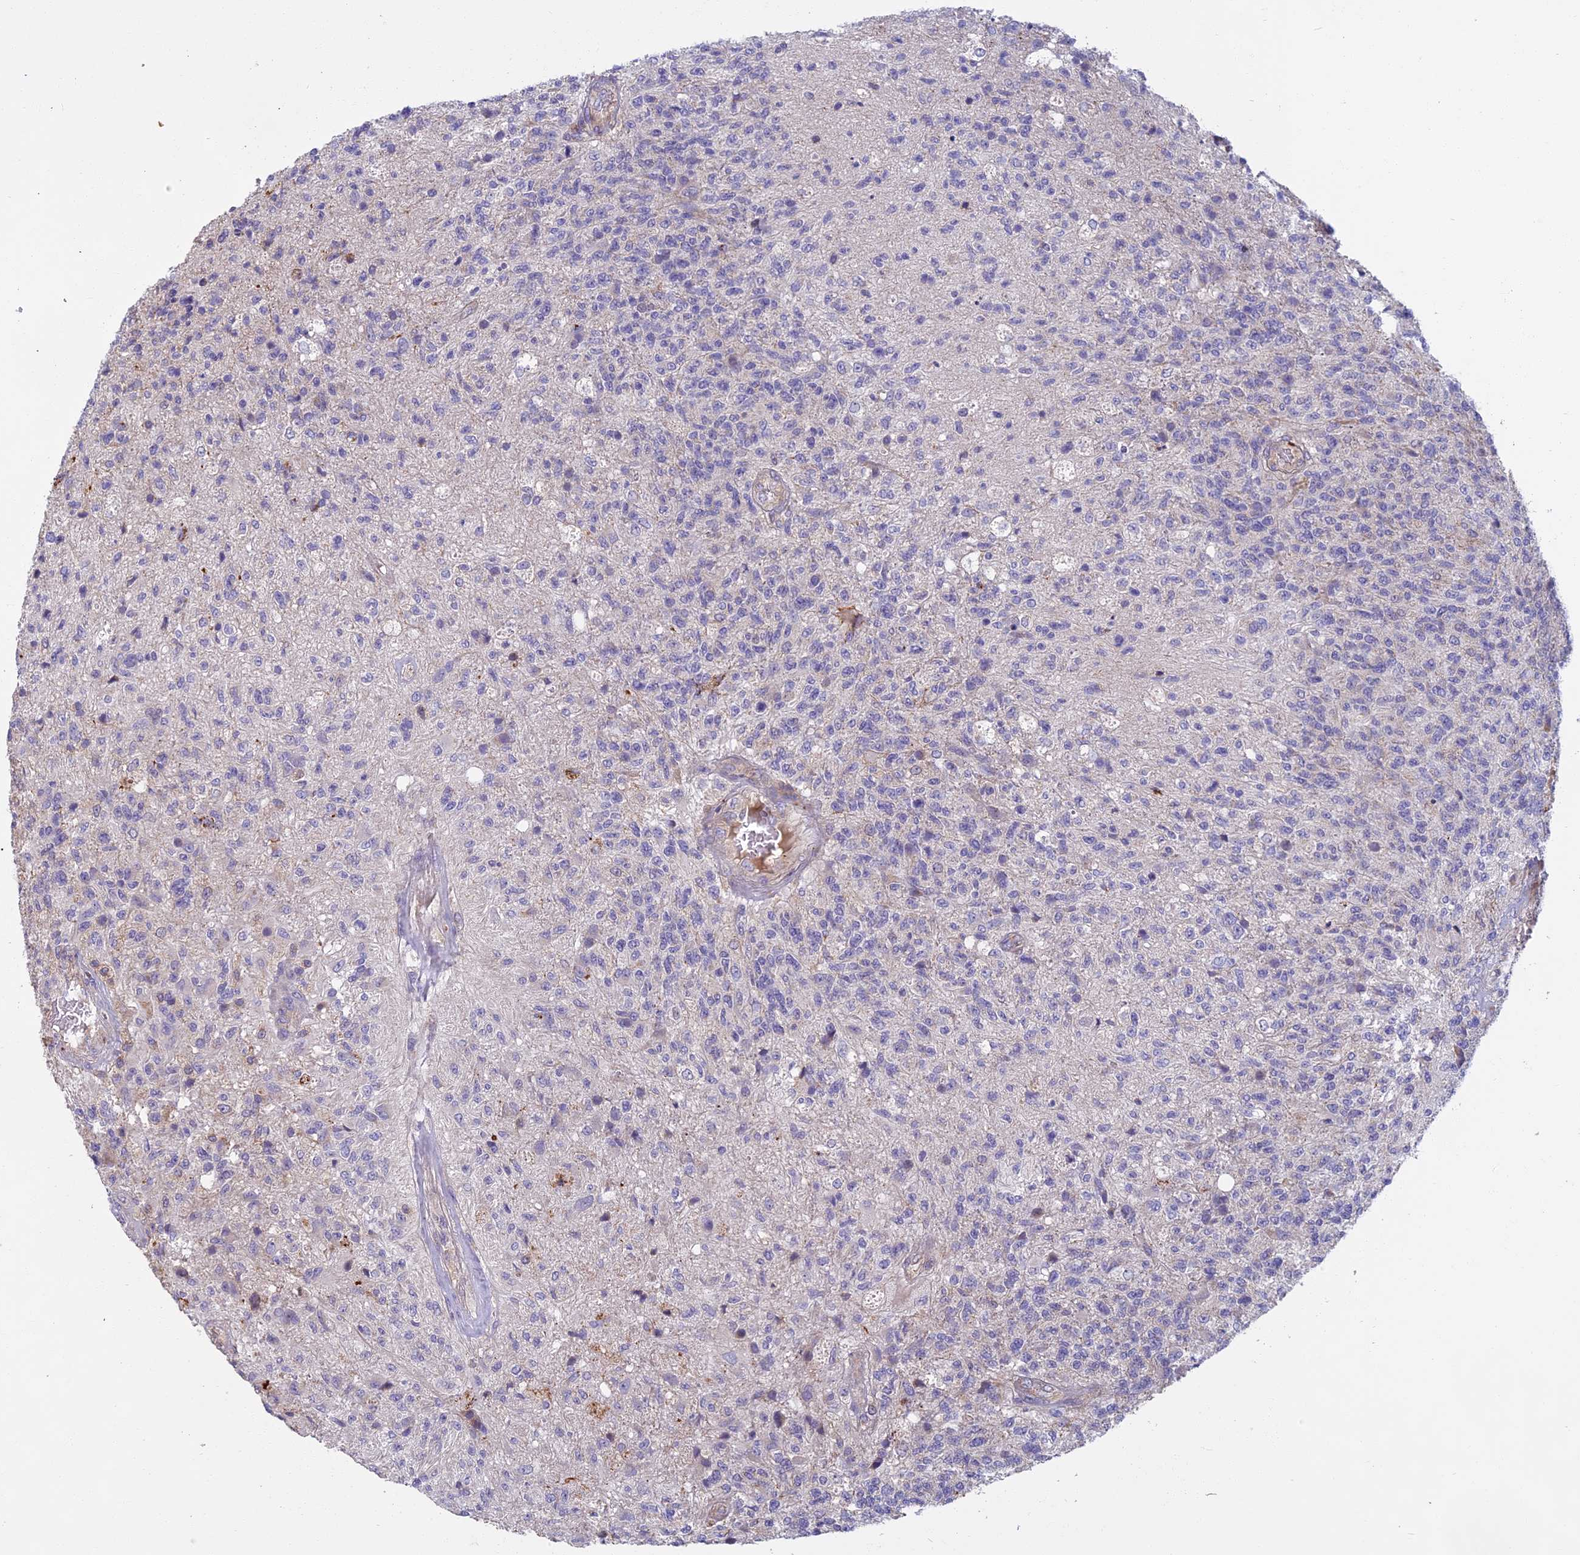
{"staining": {"intensity": "negative", "quantity": "none", "location": "none"}, "tissue": "glioma", "cell_type": "Tumor cells", "image_type": "cancer", "snomed": [{"axis": "morphology", "description": "Glioma, malignant, High grade"}, {"axis": "topography", "description": "Brain"}], "caption": "This is an IHC micrograph of glioma. There is no positivity in tumor cells.", "gene": "EDAR", "patient": {"sex": "male", "age": 56}}